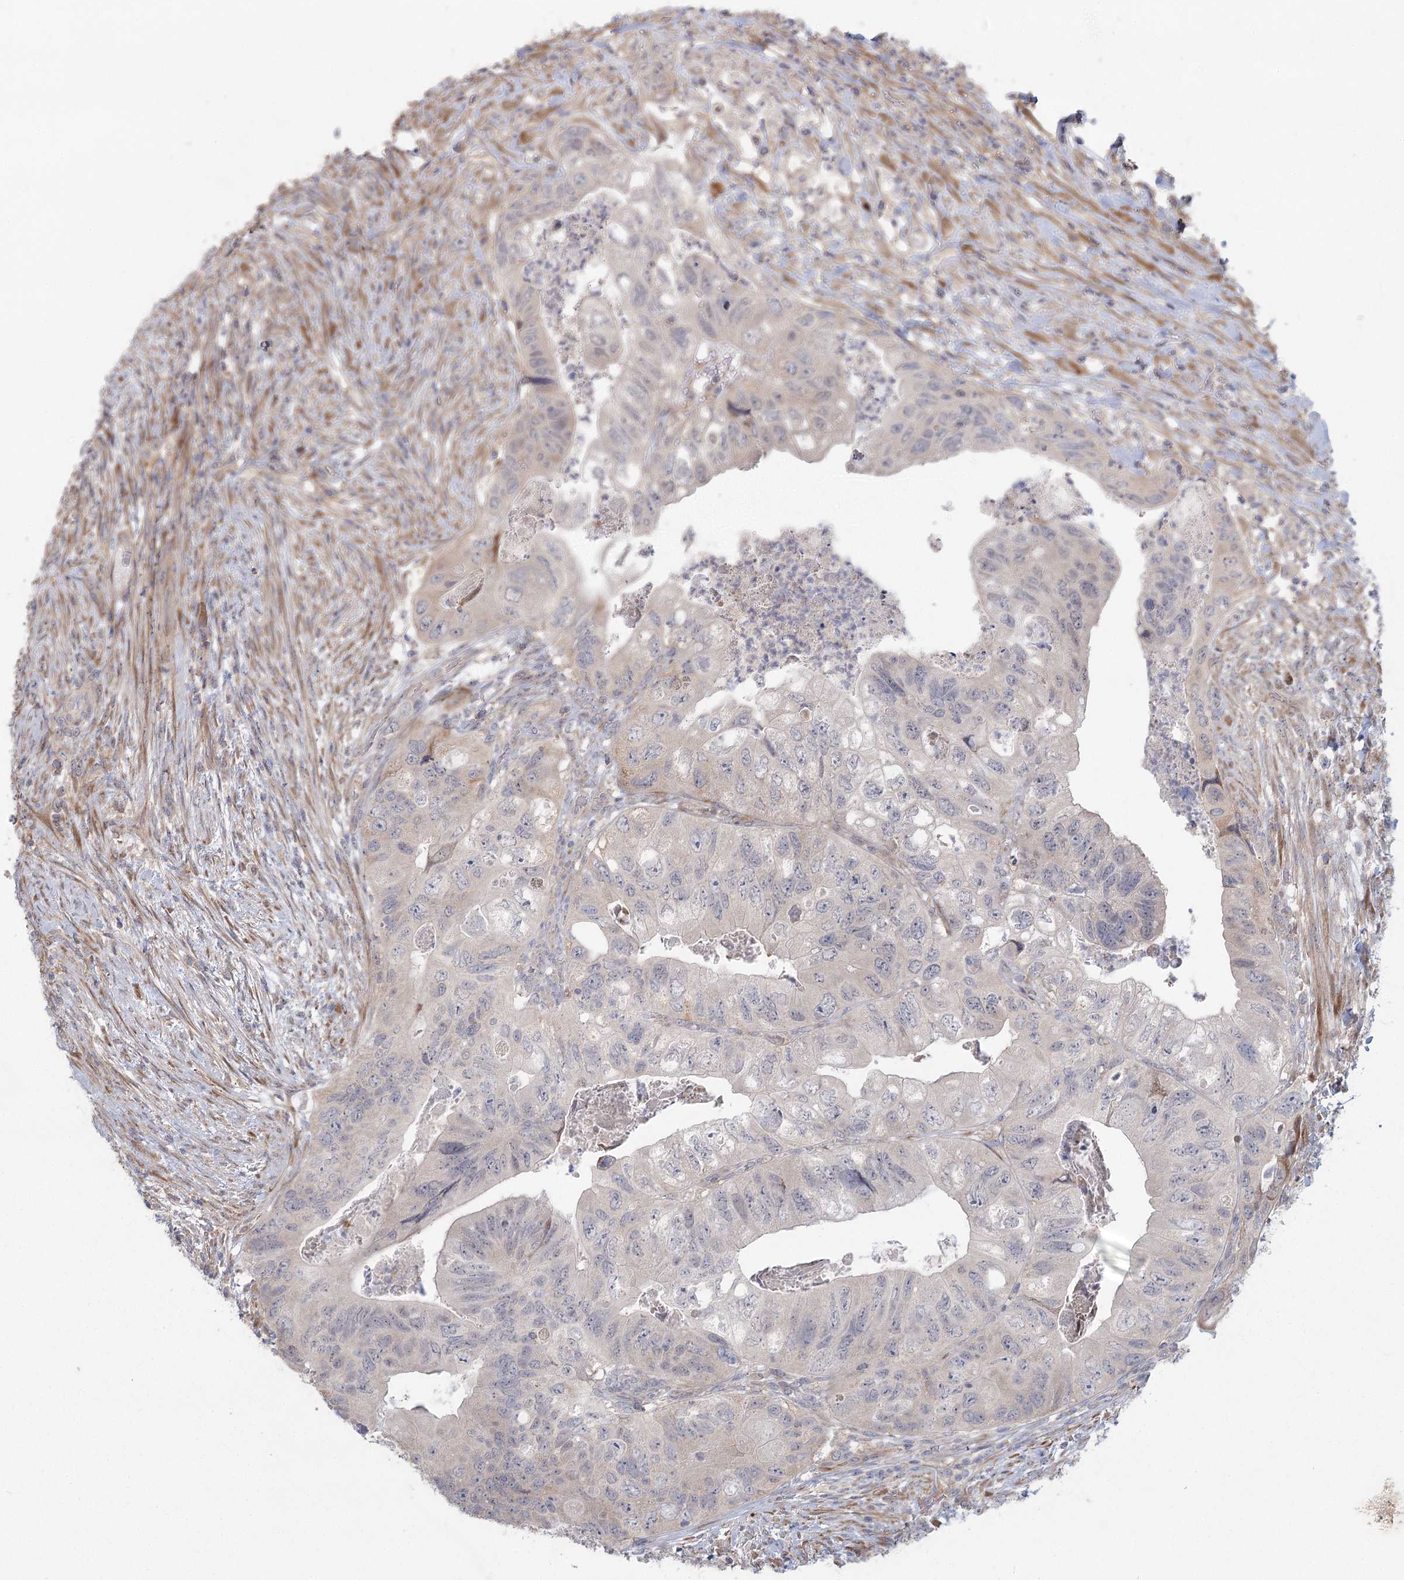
{"staining": {"intensity": "negative", "quantity": "none", "location": "none"}, "tissue": "colorectal cancer", "cell_type": "Tumor cells", "image_type": "cancer", "snomed": [{"axis": "morphology", "description": "Adenocarcinoma, NOS"}, {"axis": "topography", "description": "Rectum"}], "caption": "Tumor cells show no significant positivity in colorectal adenocarcinoma. The staining was performed using DAB (3,3'-diaminobenzidine) to visualize the protein expression in brown, while the nuclei were stained in blue with hematoxylin (Magnification: 20x).", "gene": "FAM110C", "patient": {"sex": "male", "age": 63}}